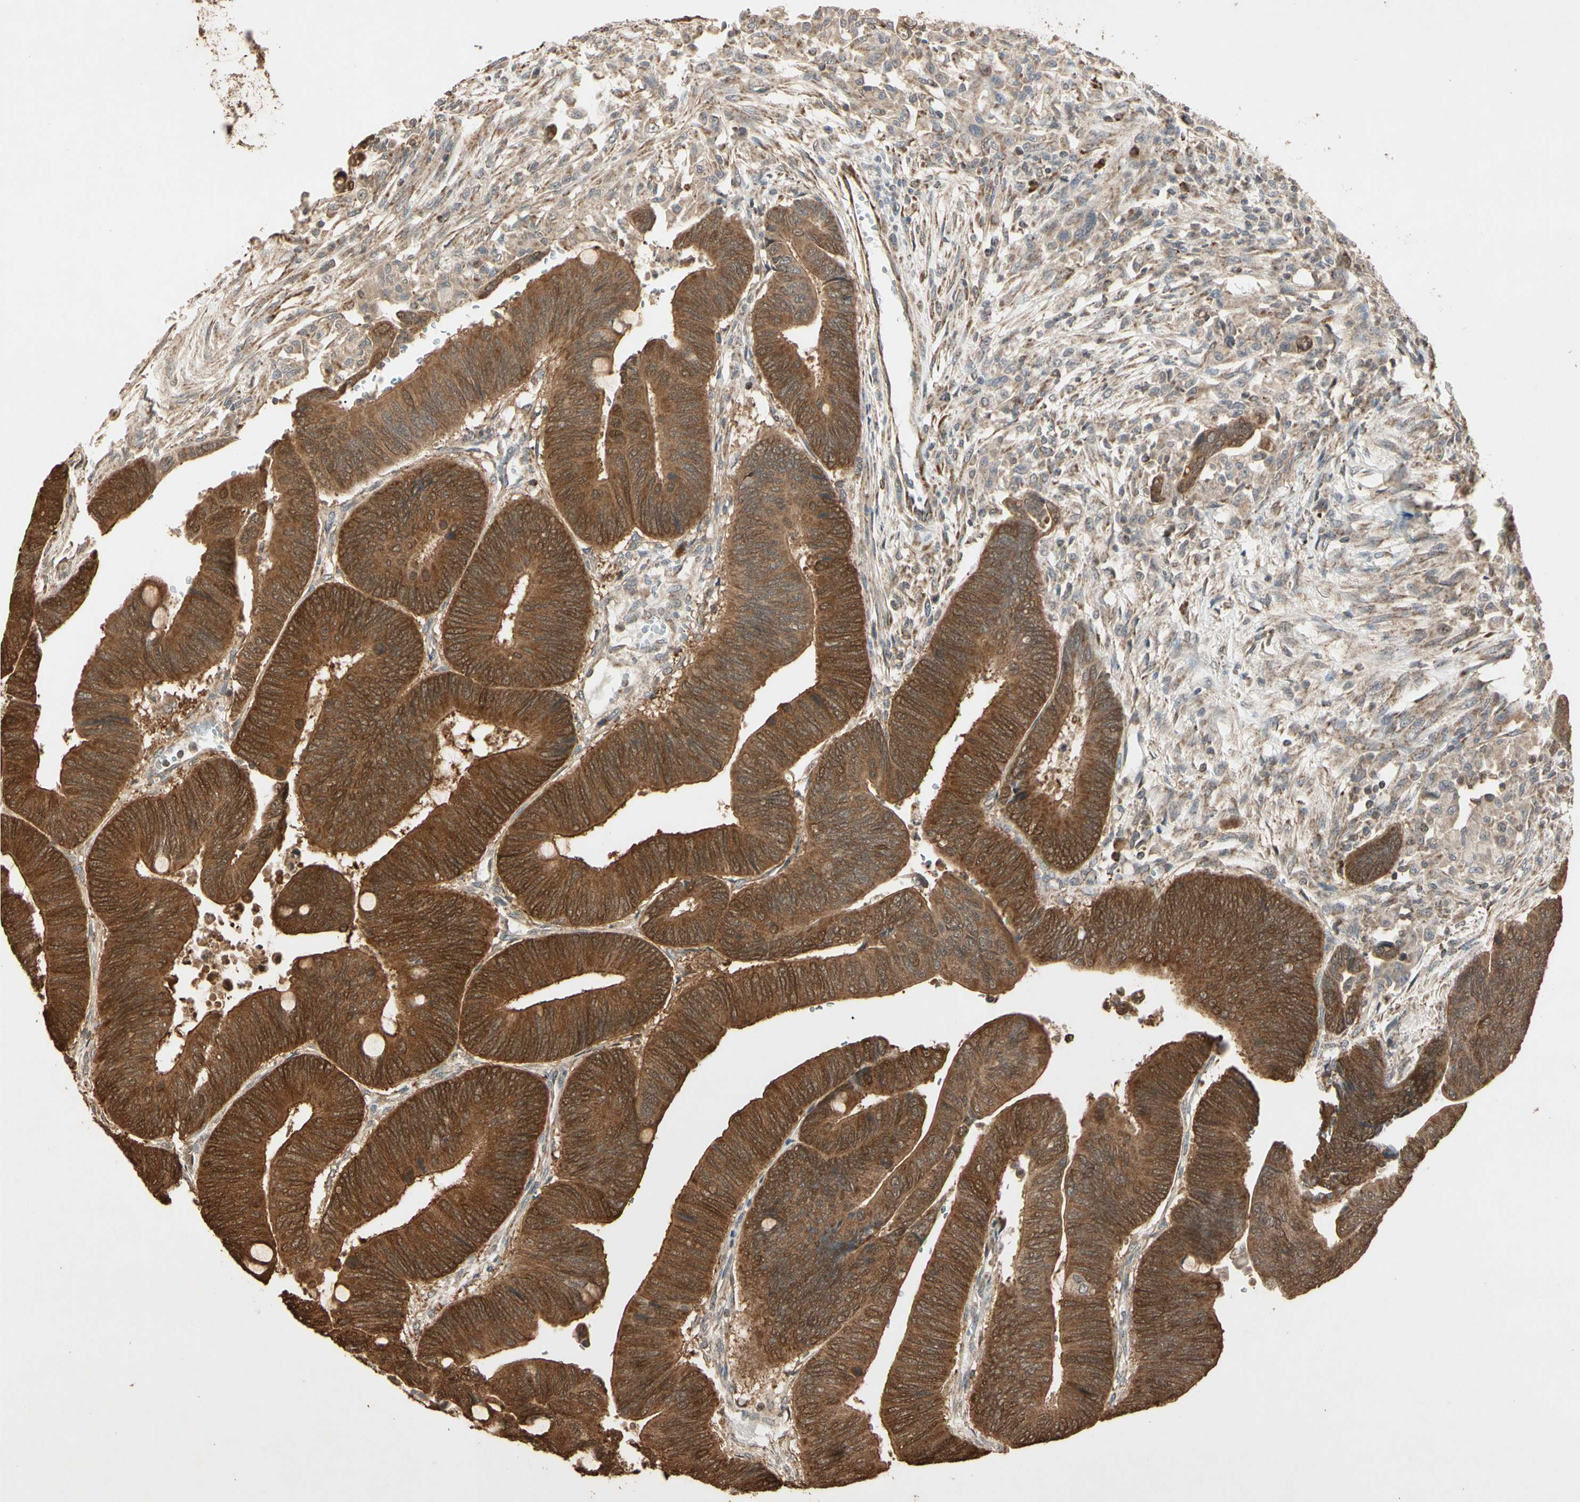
{"staining": {"intensity": "moderate", "quantity": ">75%", "location": "cytoplasmic/membranous"}, "tissue": "colorectal cancer", "cell_type": "Tumor cells", "image_type": "cancer", "snomed": [{"axis": "morphology", "description": "Normal tissue, NOS"}, {"axis": "morphology", "description": "Adenocarcinoma, NOS"}, {"axis": "topography", "description": "Rectum"}, {"axis": "topography", "description": "Peripheral nerve tissue"}], "caption": "A high-resolution histopathology image shows IHC staining of adenocarcinoma (colorectal), which shows moderate cytoplasmic/membranous expression in approximately >75% of tumor cells. (Brightfield microscopy of DAB IHC at high magnification).", "gene": "PRDX5", "patient": {"sex": "male", "age": 92}}